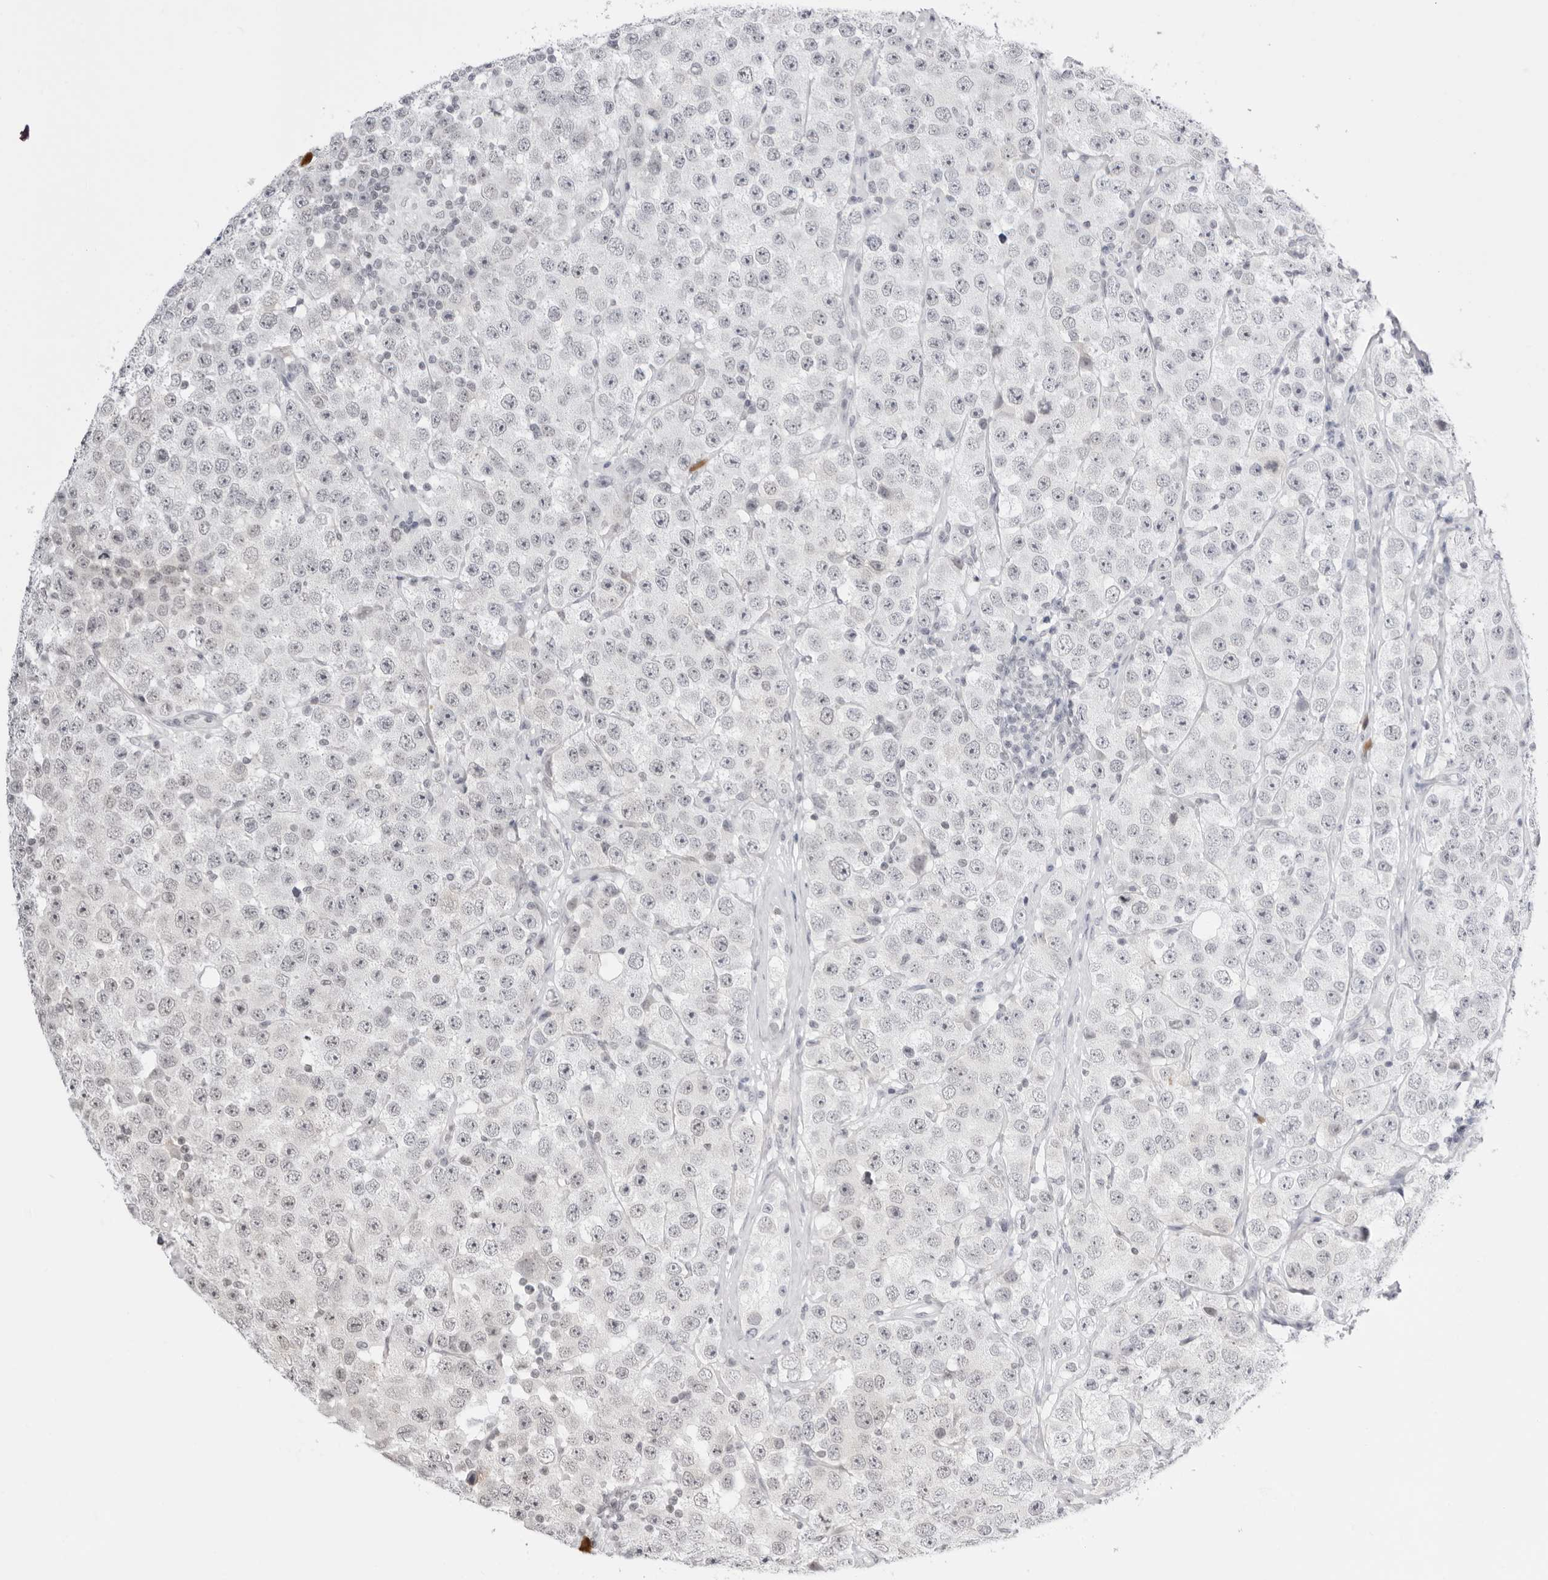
{"staining": {"intensity": "negative", "quantity": "none", "location": "none"}, "tissue": "testis cancer", "cell_type": "Tumor cells", "image_type": "cancer", "snomed": [{"axis": "morphology", "description": "Seminoma, NOS"}, {"axis": "morphology", "description": "Carcinoma, Embryonal, NOS"}, {"axis": "topography", "description": "Testis"}], "caption": "This is an immunohistochemistry (IHC) image of human embryonal carcinoma (testis). There is no staining in tumor cells.", "gene": "PPP2R5C", "patient": {"sex": "male", "age": 28}}